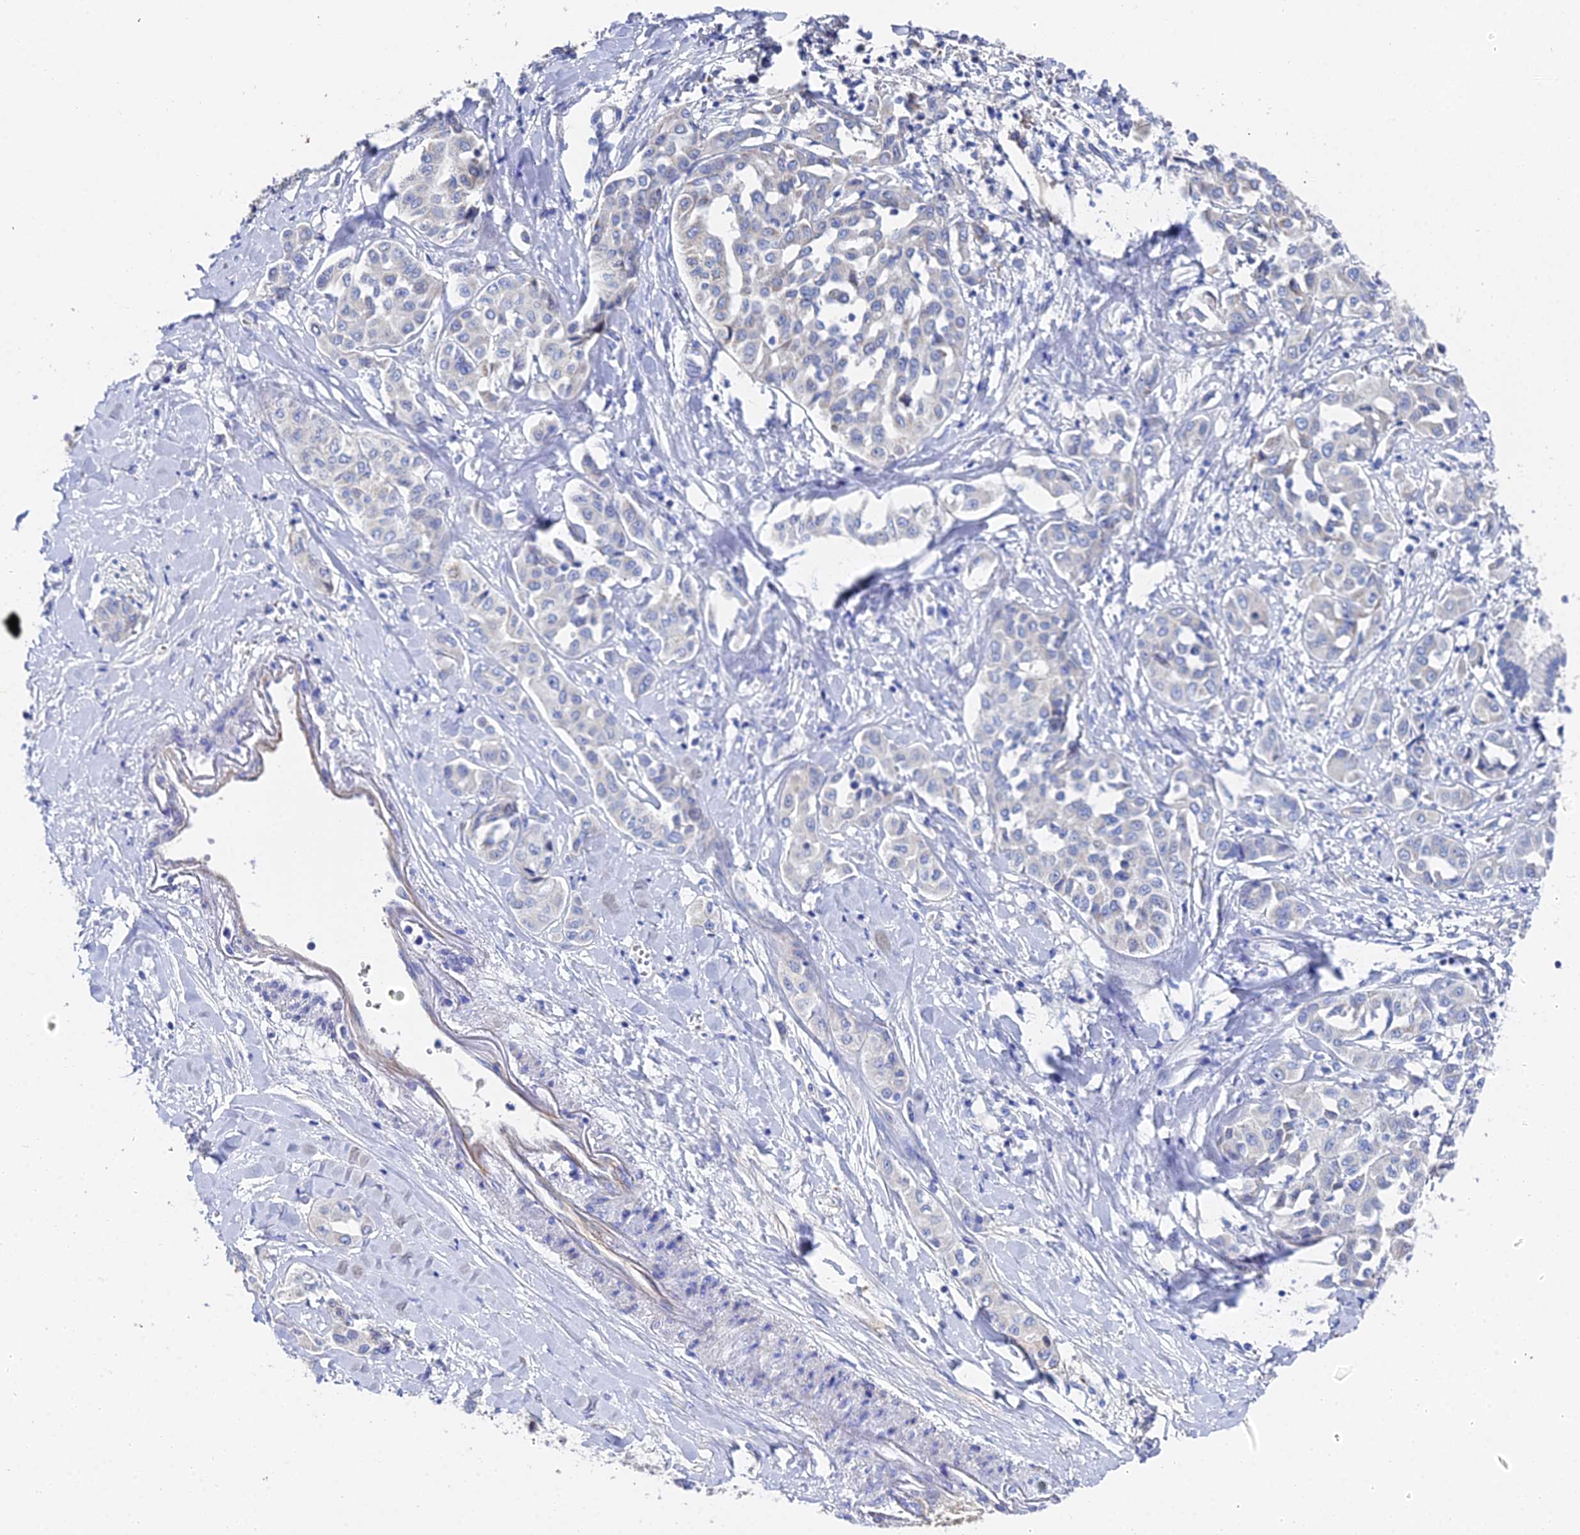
{"staining": {"intensity": "negative", "quantity": "none", "location": "none"}, "tissue": "liver cancer", "cell_type": "Tumor cells", "image_type": "cancer", "snomed": [{"axis": "morphology", "description": "Cholangiocarcinoma"}, {"axis": "topography", "description": "Liver"}], "caption": "High magnification brightfield microscopy of liver cancer stained with DAB (brown) and counterstained with hematoxylin (blue): tumor cells show no significant staining.", "gene": "UBE2L3", "patient": {"sex": "female", "age": 77}}